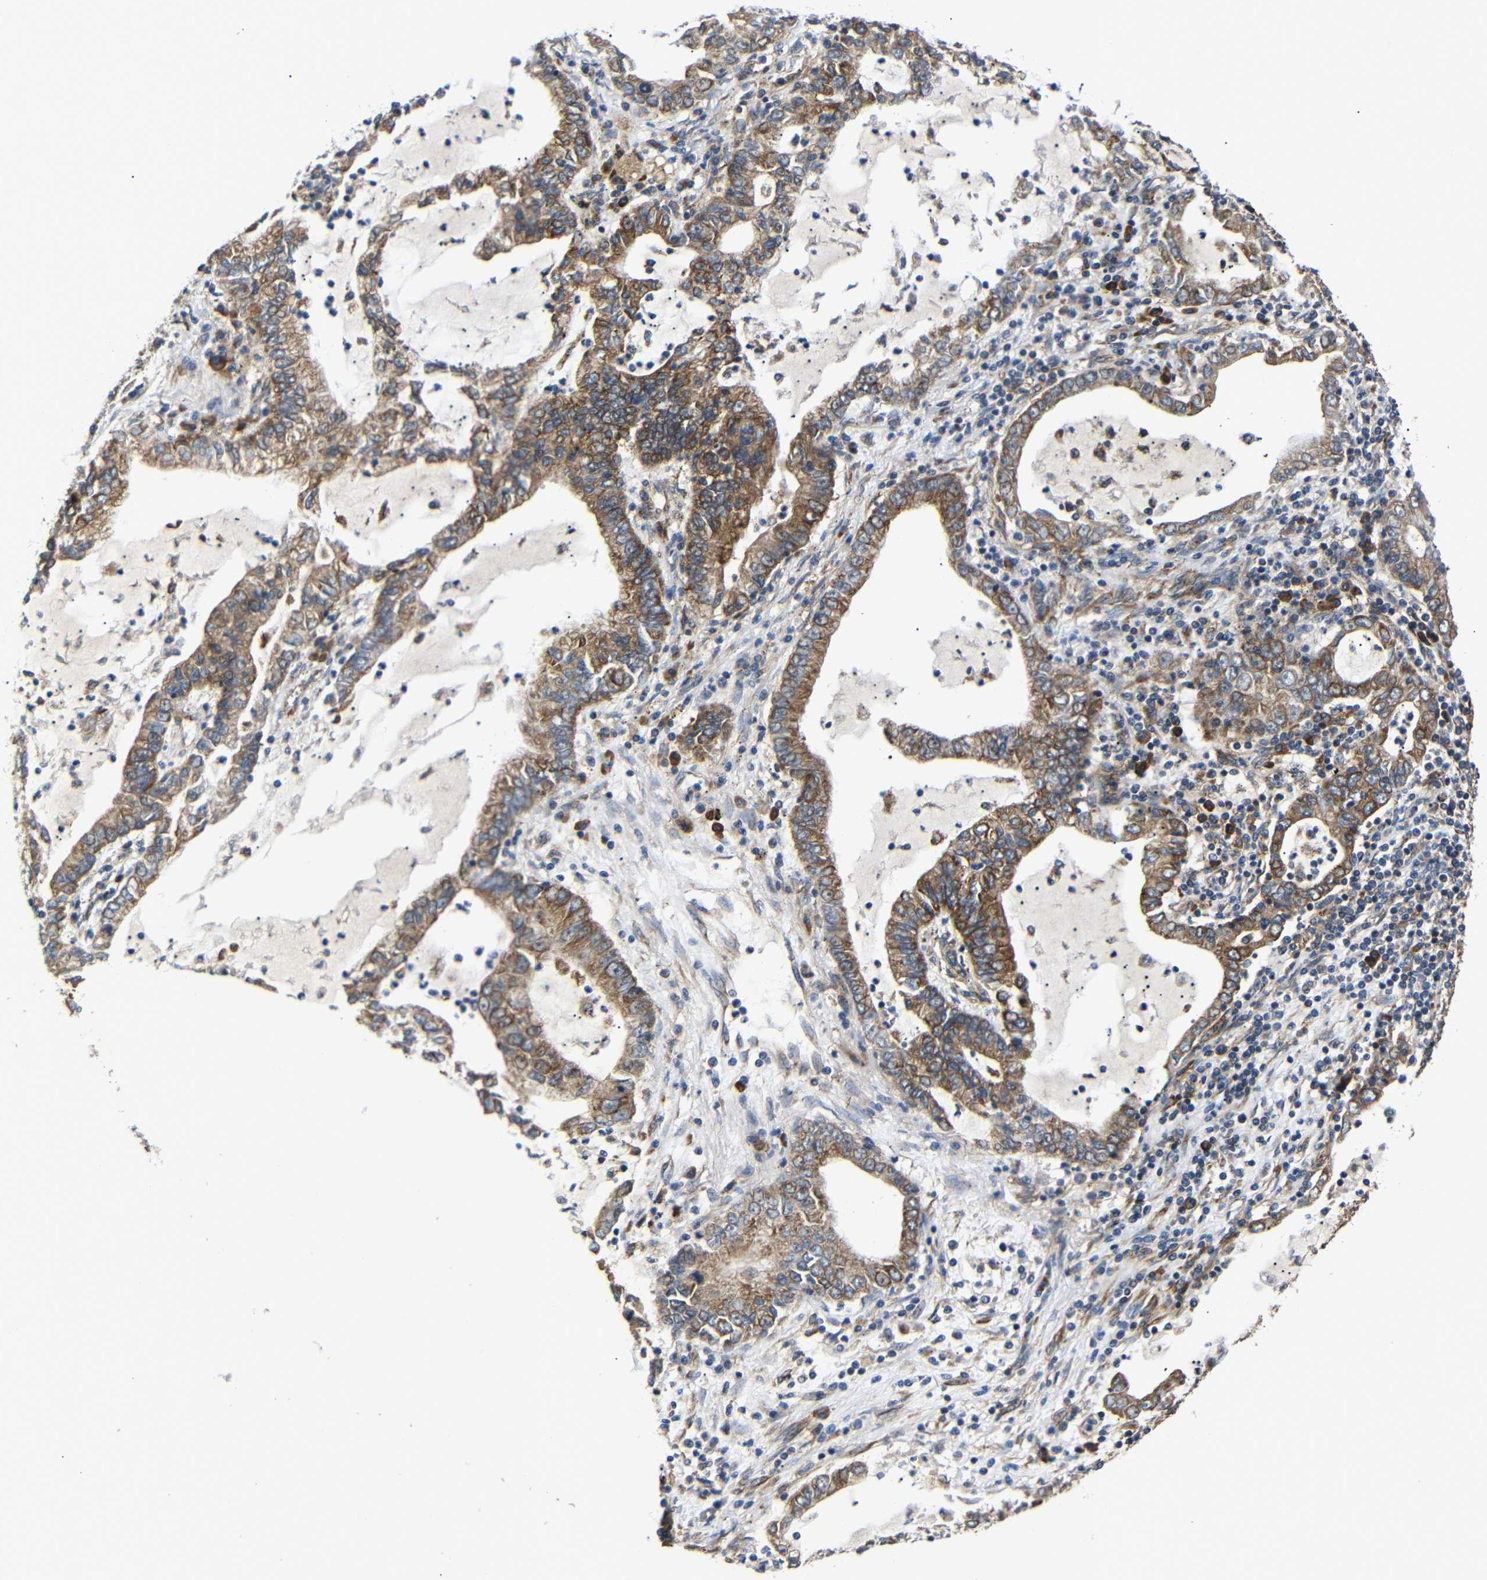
{"staining": {"intensity": "moderate", "quantity": ">75%", "location": "cytoplasmic/membranous"}, "tissue": "lung cancer", "cell_type": "Tumor cells", "image_type": "cancer", "snomed": [{"axis": "morphology", "description": "Adenocarcinoma, NOS"}, {"axis": "topography", "description": "Lung"}], "caption": "Lung cancer (adenocarcinoma) tissue exhibits moderate cytoplasmic/membranous staining in about >75% of tumor cells, visualized by immunohistochemistry. Immunohistochemistry (ihc) stains the protein in brown and the nuclei are stained blue.", "gene": "KANK4", "patient": {"sex": "female", "age": 51}}